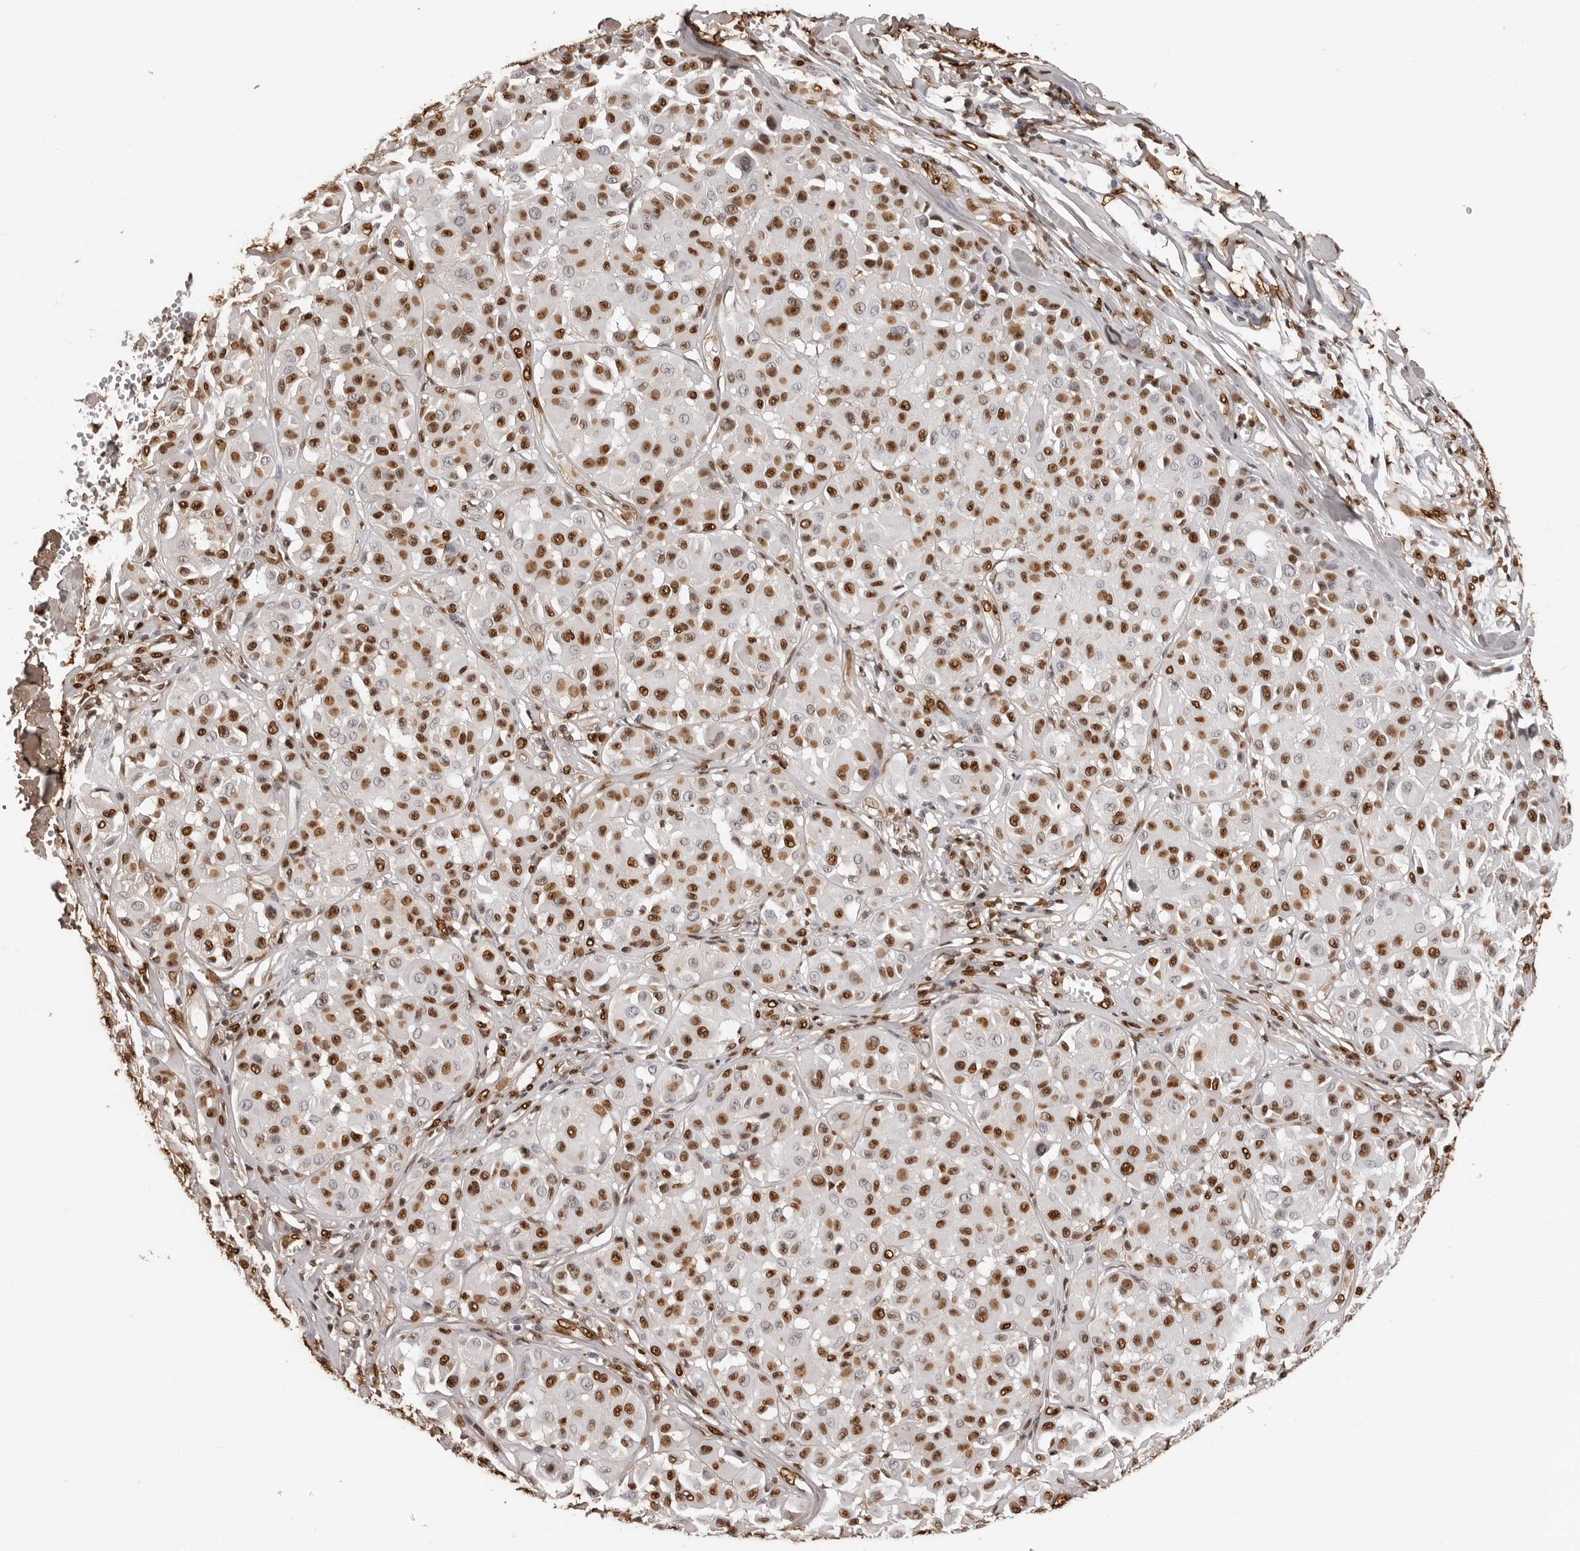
{"staining": {"intensity": "strong", "quantity": ">75%", "location": "nuclear"}, "tissue": "melanoma", "cell_type": "Tumor cells", "image_type": "cancer", "snomed": [{"axis": "morphology", "description": "Malignant melanoma, Metastatic site"}, {"axis": "topography", "description": "Soft tissue"}], "caption": "Immunohistochemistry (IHC) (DAB (3,3'-diaminobenzidine)) staining of human melanoma exhibits strong nuclear protein positivity in about >75% of tumor cells.", "gene": "ZFP91", "patient": {"sex": "male", "age": 41}}